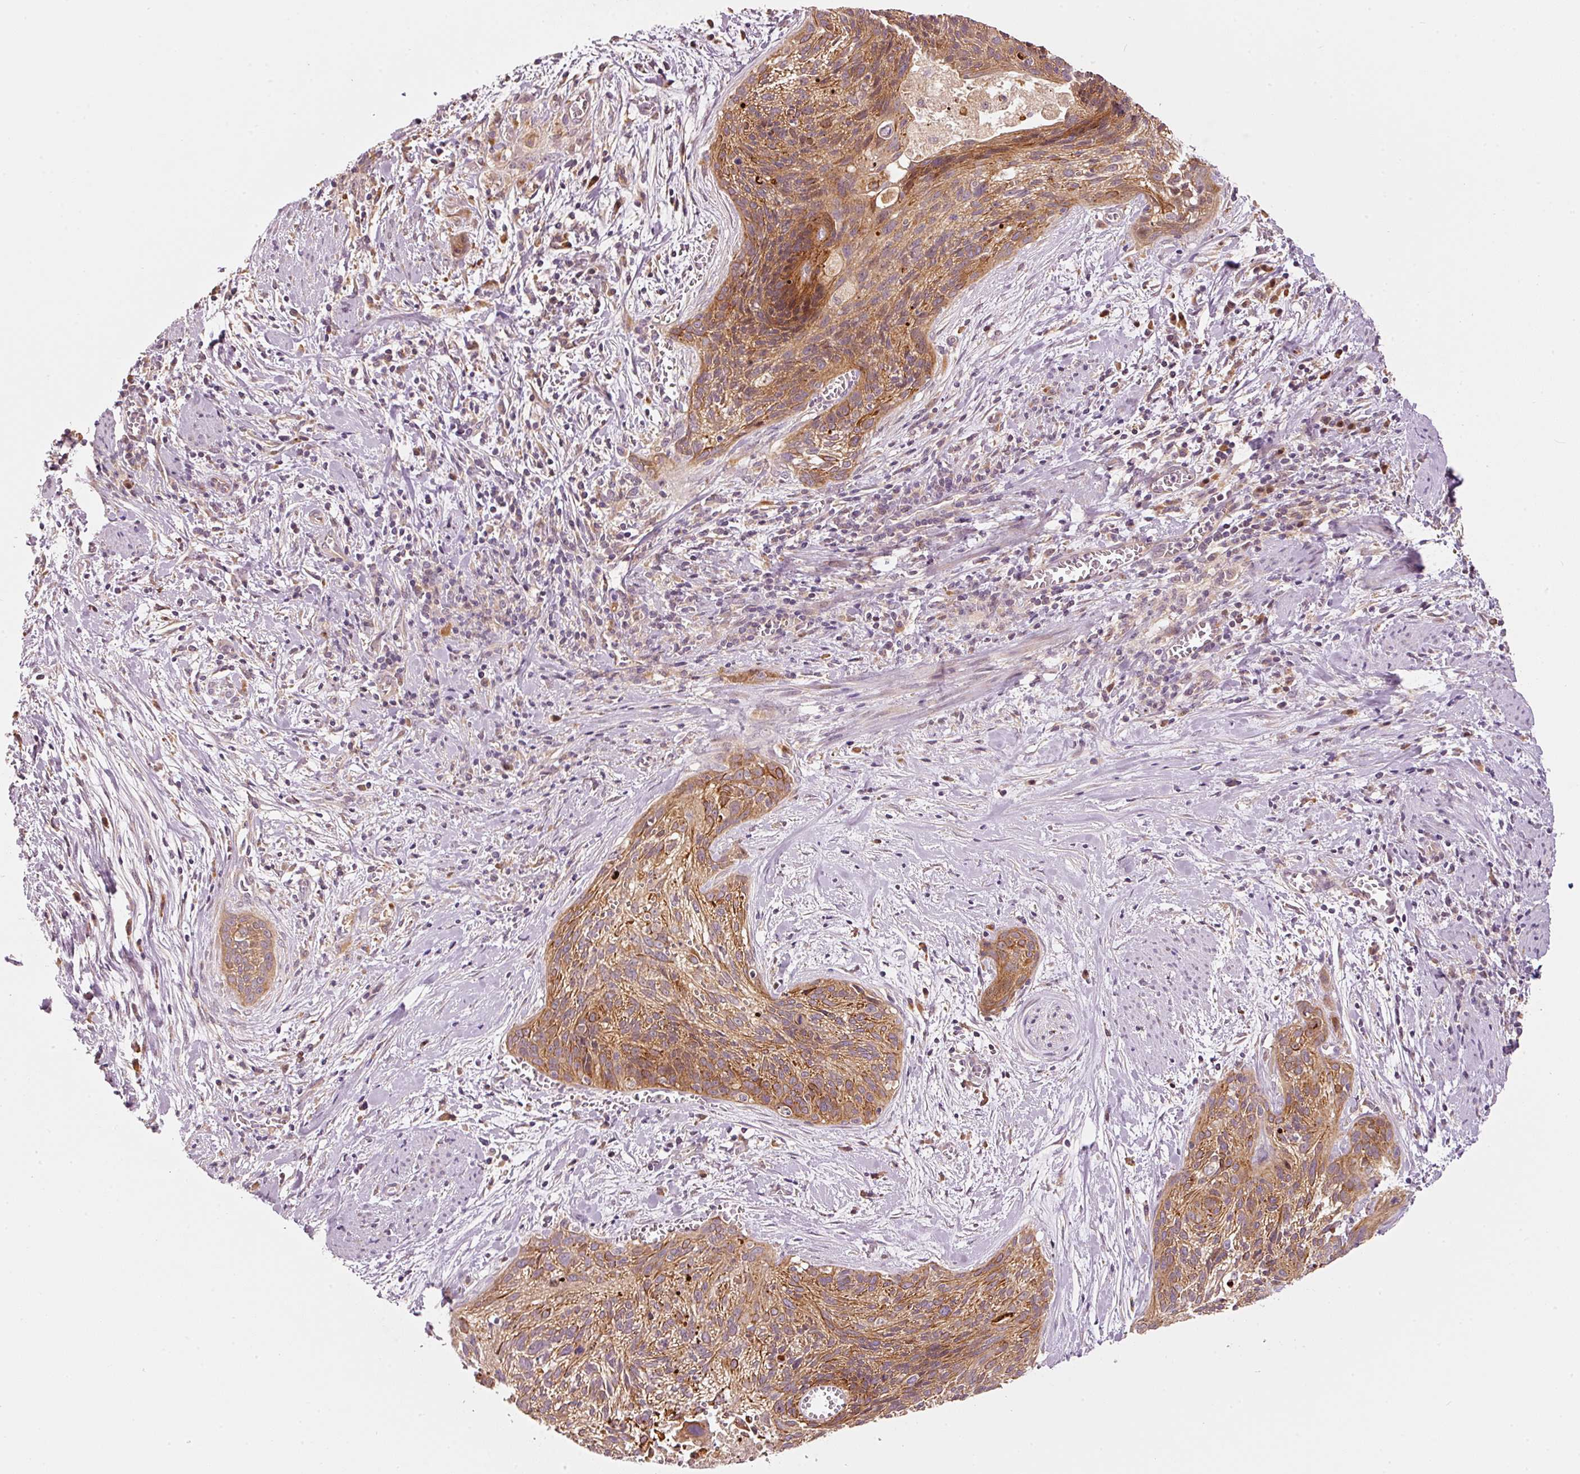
{"staining": {"intensity": "moderate", "quantity": ">75%", "location": "cytoplasmic/membranous"}, "tissue": "cervical cancer", "cell_type": "Tumor cells", "image_type": "cancer", "snomed": [{"axis": "morphology", "description": "Squamous cell carcinoma, NOS"}, {"axis": "topography", "description": "Cervix"}], "caption": "An IHC micrograph of tumor tissue is shown. Protein staining in brown highlights moderate cytoplasmic/membranous positivity in cervical squamous cell carcinoma within tumor cells.", "gene": "MAP10", "patient": {"sex": "female", "age": 55}}